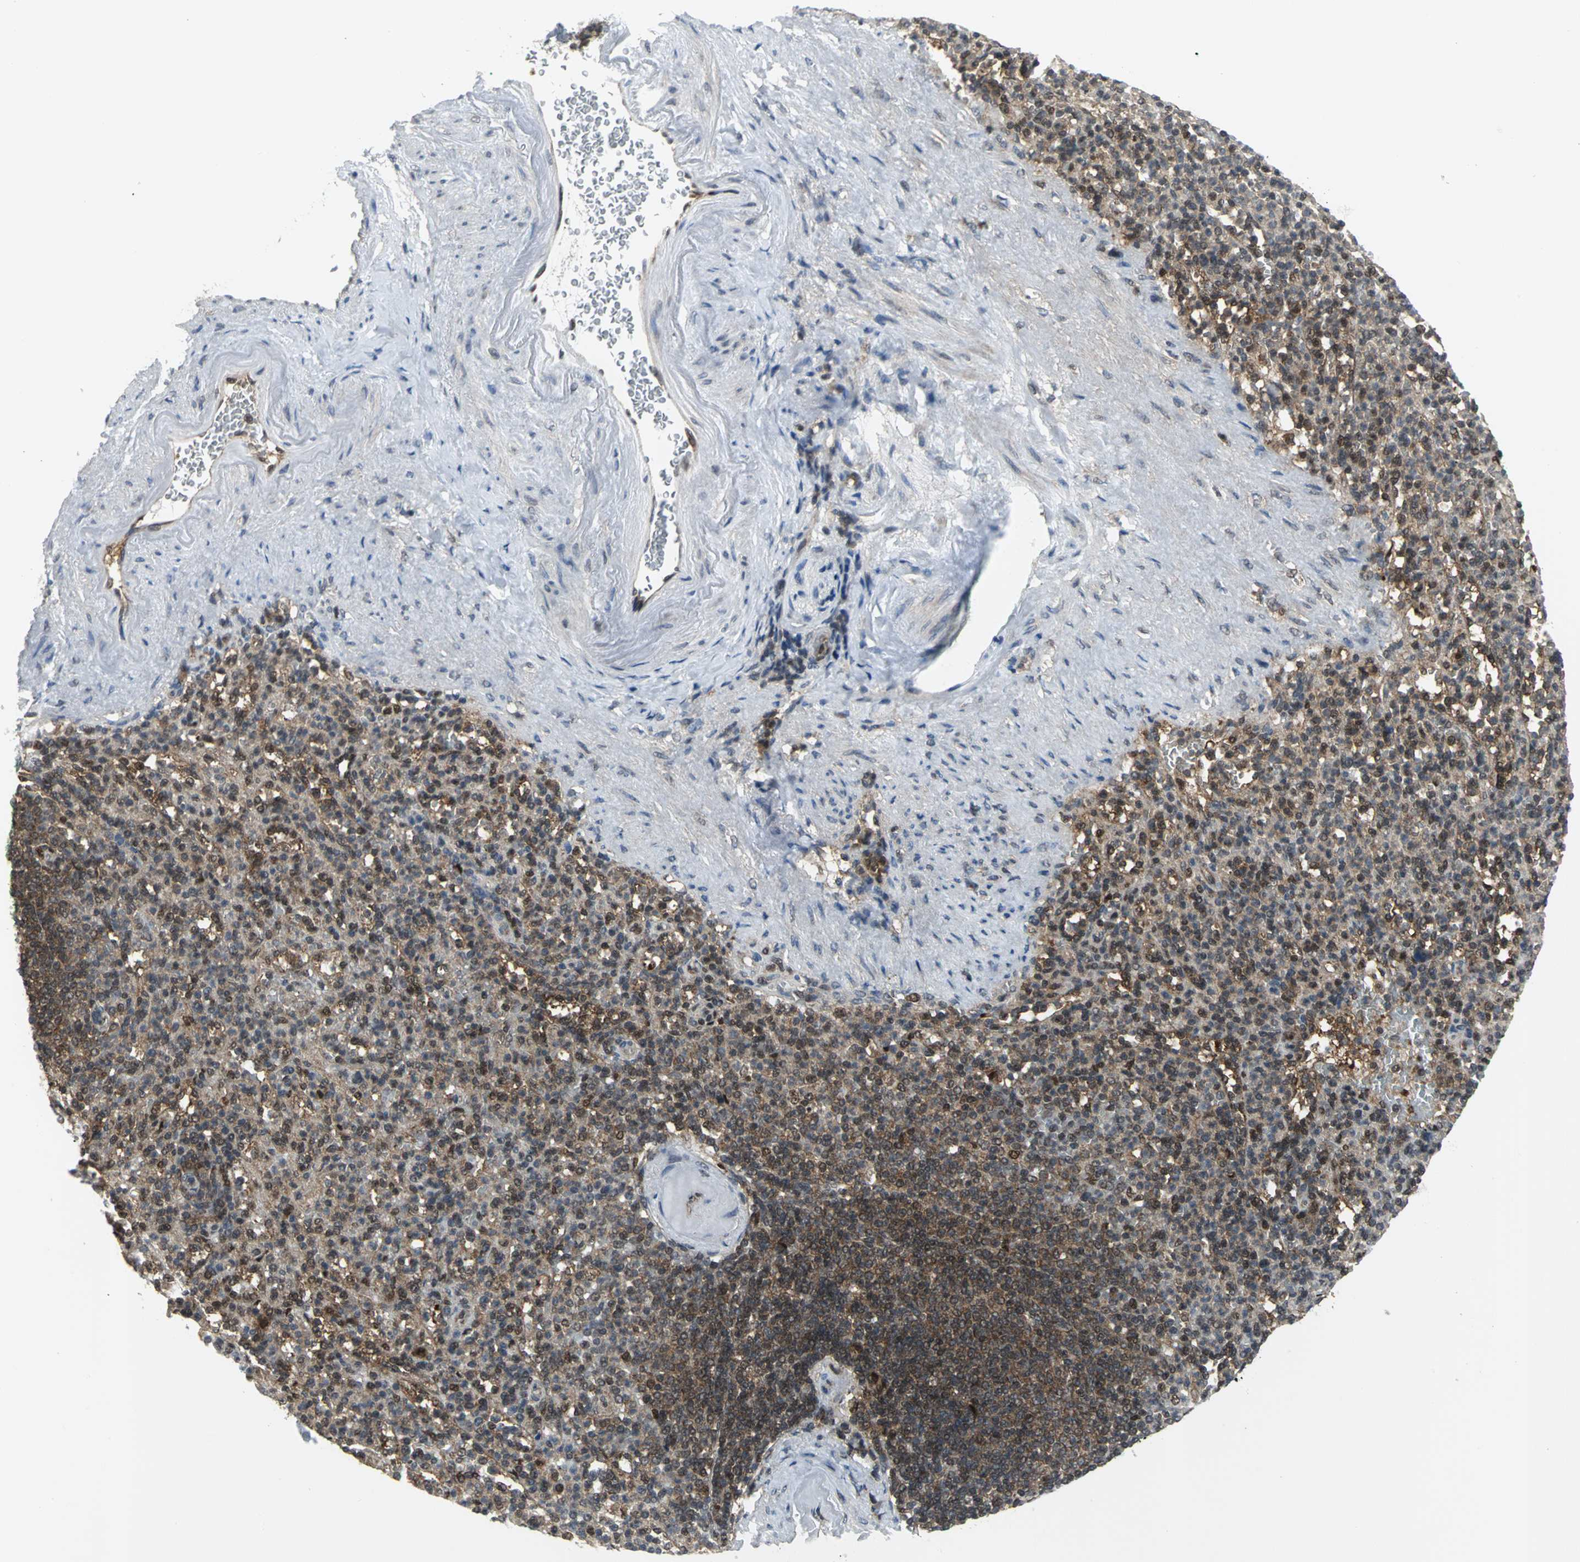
{"staining": {"intensity": "moderate", "quantity": "25%-75%", "location": "cytoplasmic/membranous"}, "tissue": "spleen", "cell_type": "Cells in red pulp", "image_type": "normal", "snomed": [{"axis": "morphology", "description": "Normal tissue, NOS"}, {"axis": "topography", "description": "Spleen"}], "caption": "Normal spleen exhibits moderate cytoplasmic/membranous expression in about 25%-75% of cells in red pulp, visualized by immunohistochemistry.", "gene": "PSMA4", "patient": {"sex": "female", "age": 74}}